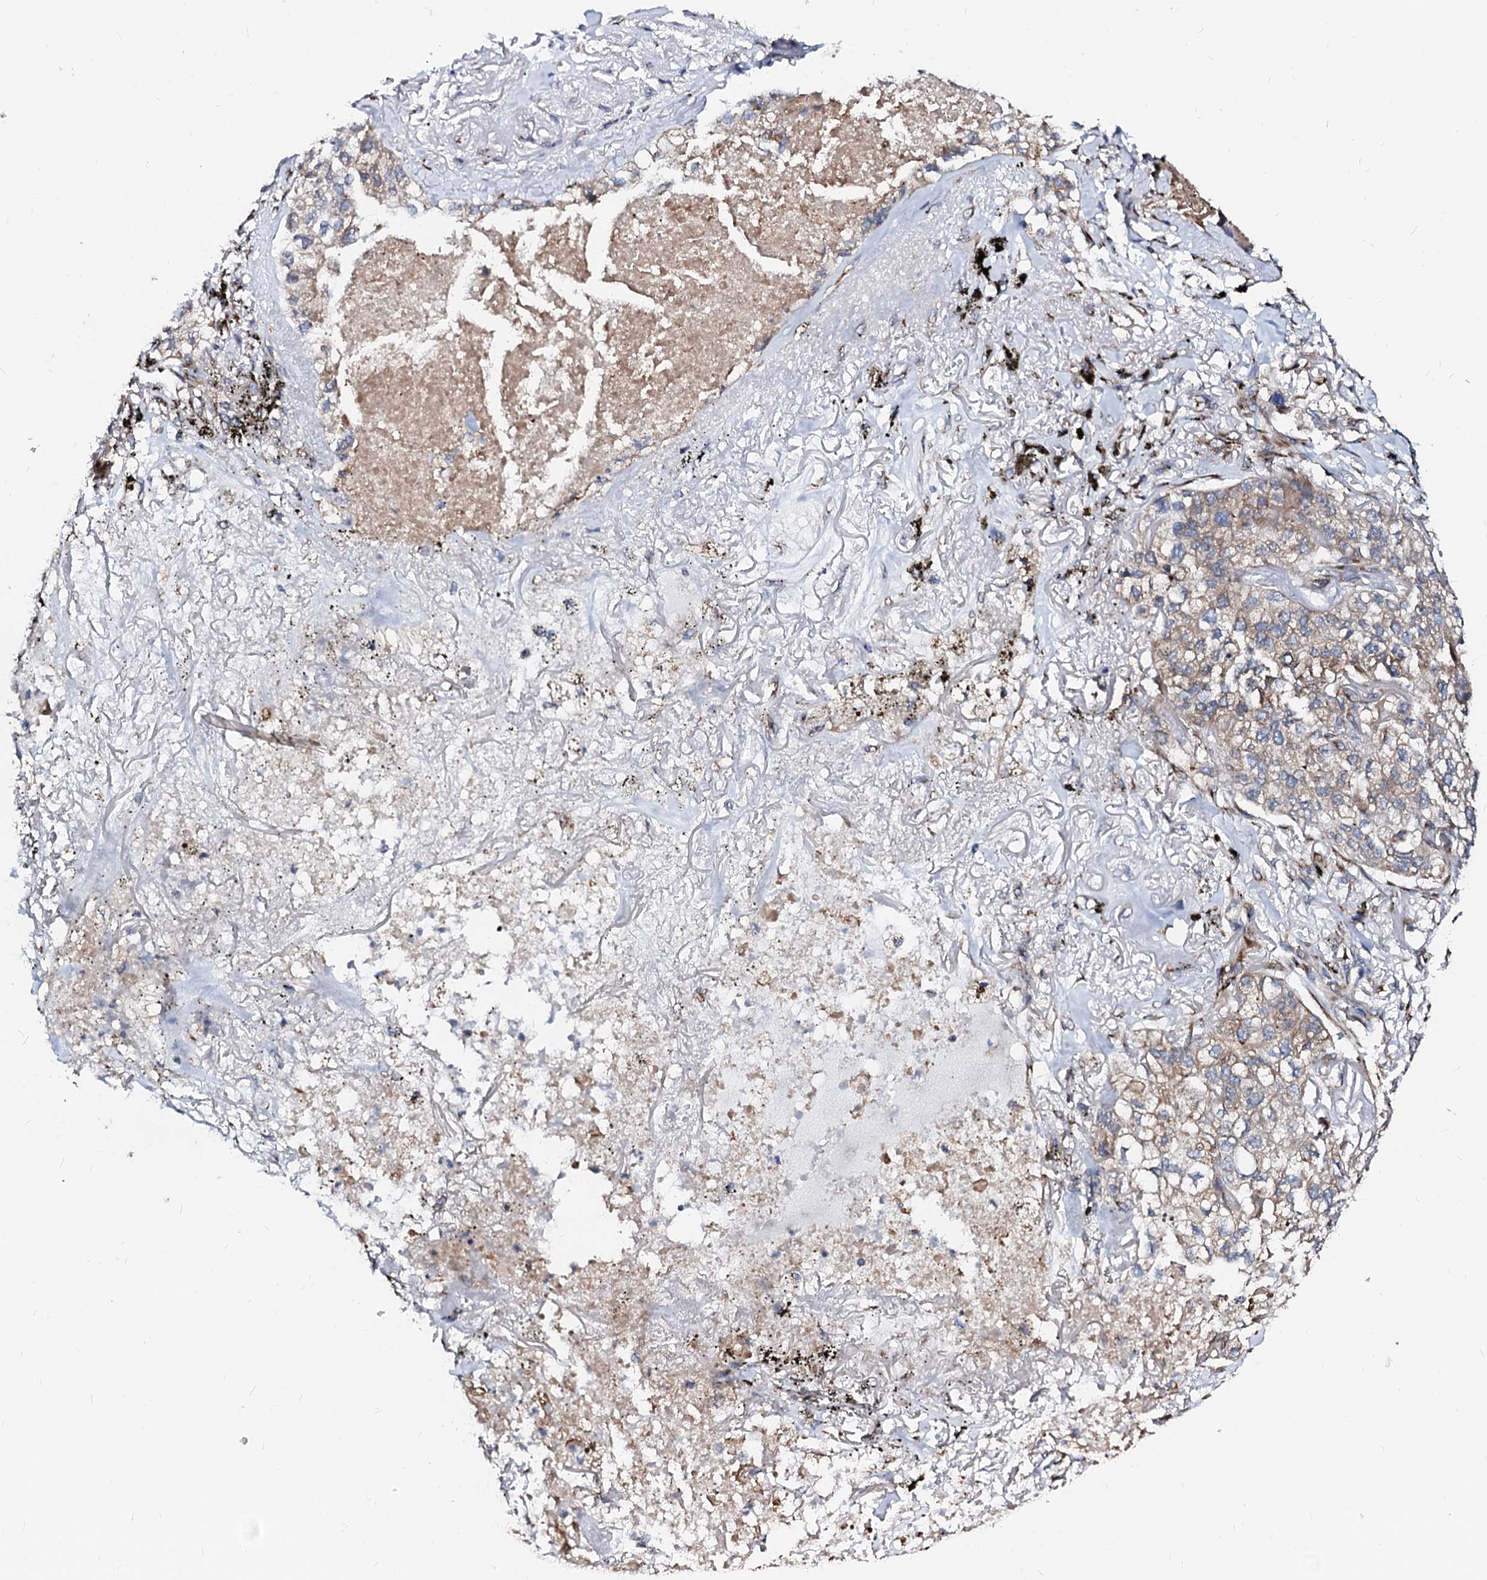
{"staining": {"intensity": "moderate", "quantity": ">75%", "location": "cytoplasmic/membranous"}, "tissue": "lung cancer", "cell_type": "Tumor cells", "image_type": "cancer", "snomed": [{"axis": "morphology", "description": "Adenocarcinoma, NOS"}, {"axis": "topography", "description": "Lung"}], "caption": "Human lung cancer (adenocarcinoma) stained with a protein marker exhibits moderate staining in tumor cells.", "gene": "LMAN1", "patient": {"sex": "male", "age": 65}}